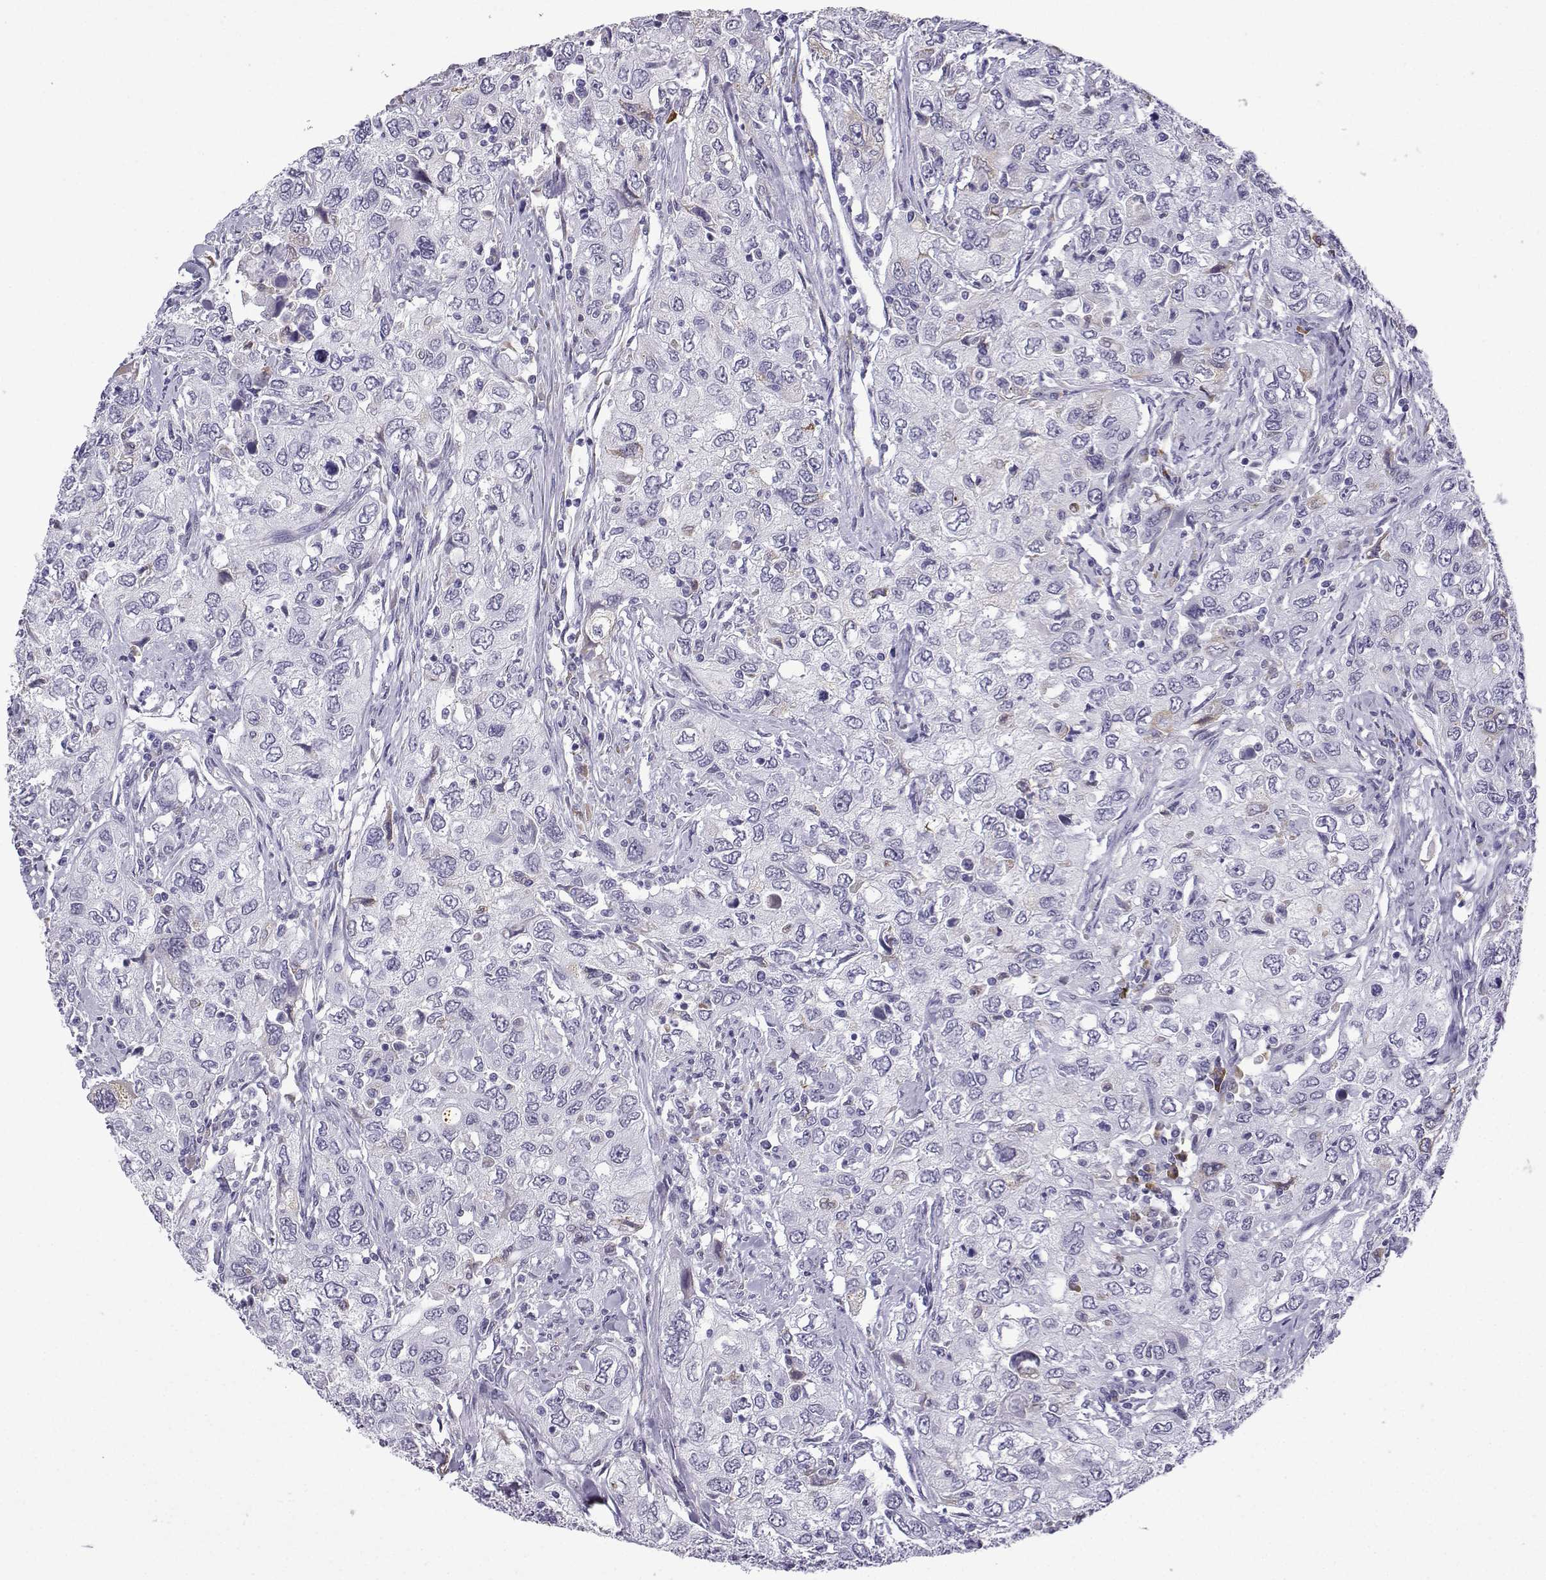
{"staining": {"intensity": "negative", "quantity": "none", "location": "none"}, "tissue": "urothelial cancer", "cell_type": "Tumor cells", "image_type": "cancer", "snomed": [{"axis": "morphology", "description": "Urothelial carcinoma, High grade"}, {"axis": "topography", "description": "Urinary bladder"}], "caption": "This is an immunohistochemistry (IHC) photomicrograph of high-grade urothelial carcinoma. There is no expression in tumor cells.", "gene": "MRGBP", "patient": {"sex": "male", "age": 76}}